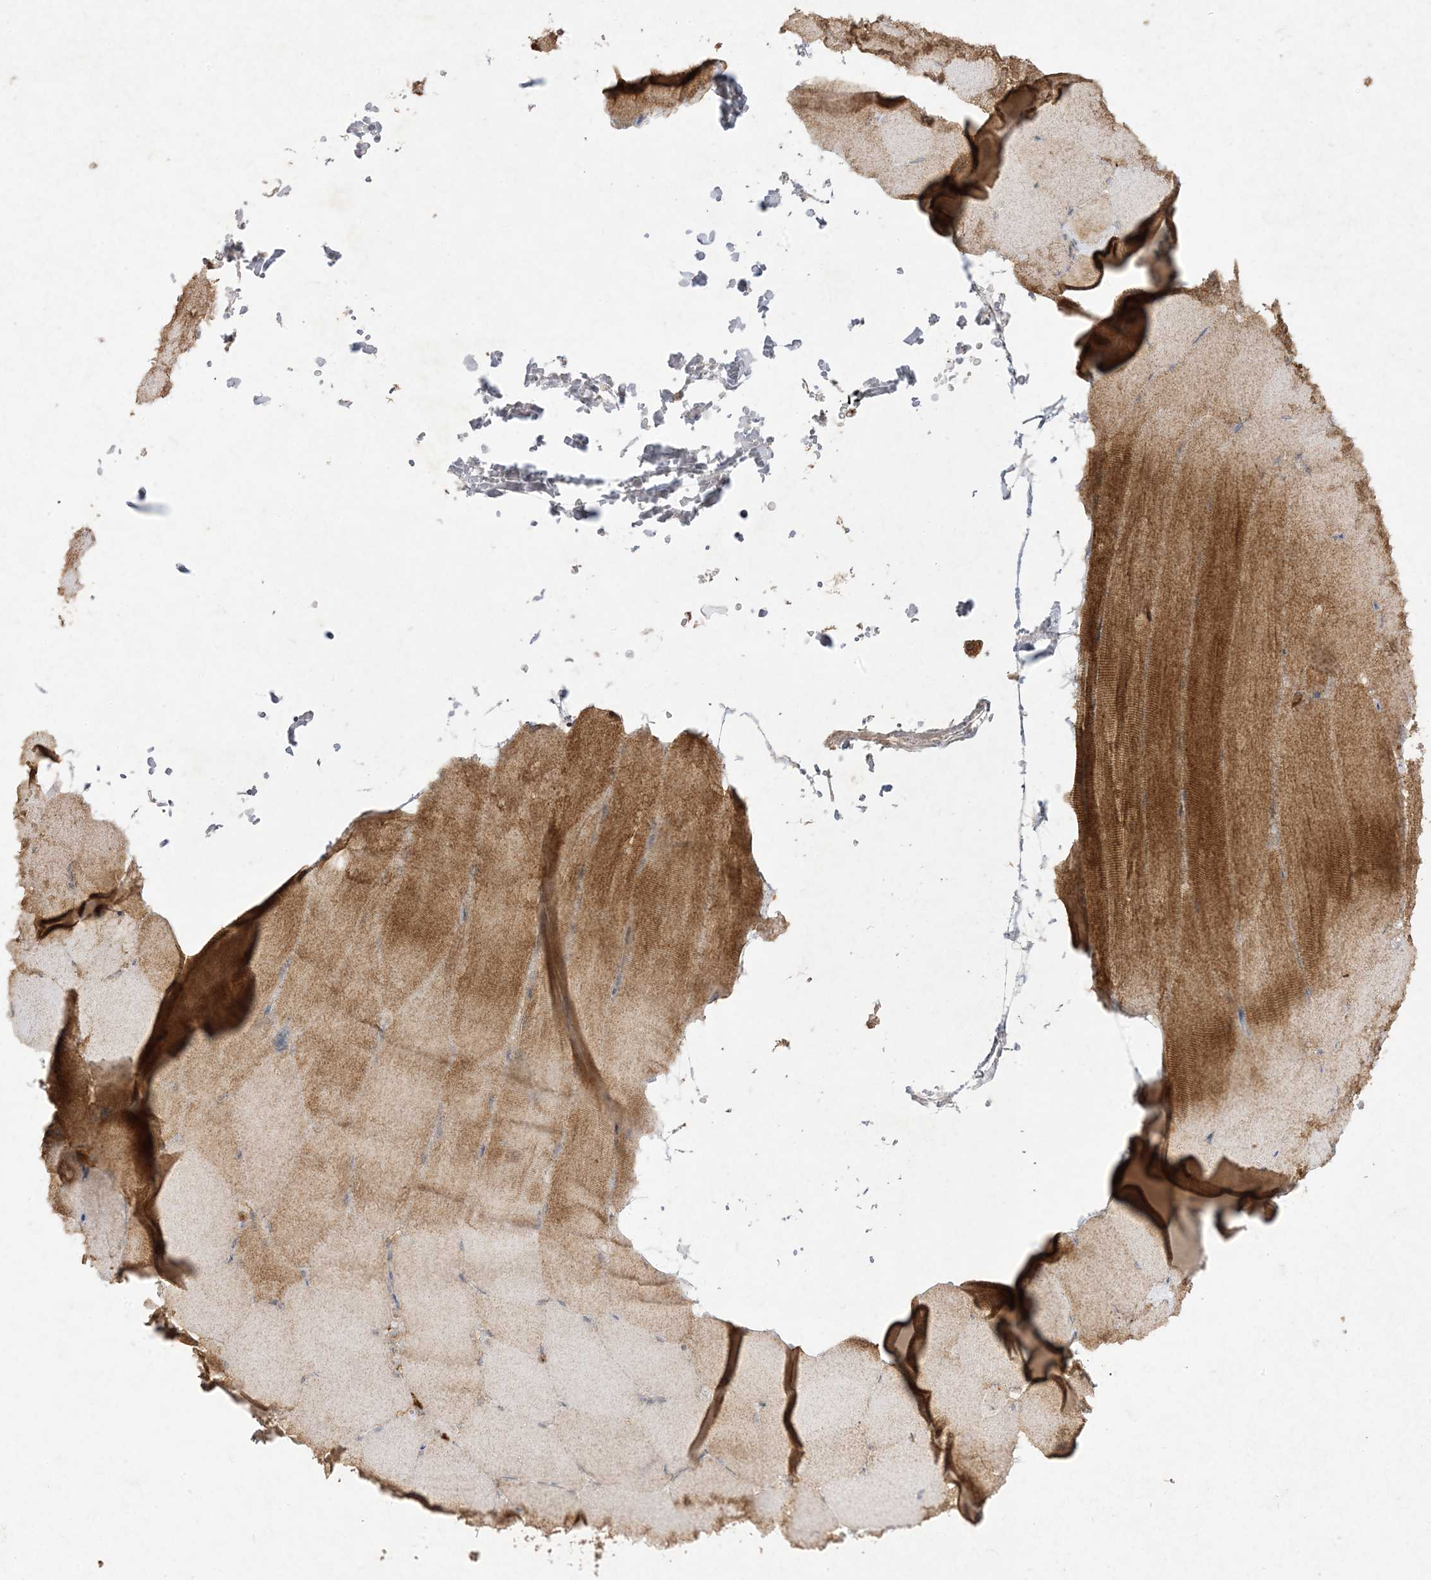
{"staining": {"intensity": "moderate", "quantity": "25%-75%", "location": "cytoplasmic/membranous"}, "tissue": "skeletal muscle", "cell_type": "Myocytes", "image_type": "normal", "snomed": [{"axis": "morphology", "description": "Normal tissue, NOS"}, {"axis": "topography", "description": "Skeletal muscle"}, {"axis": "topography", "description": "Parathyroid gland"}], "caption": "Immunohistochemical staining of benign skeletal muscle shows 25%-75% levels of moderate cytoplasmic/membranous protein staining in about 25%-75% of myocytes. (Stains: DAB in brown, nuclei in blue, Microscopy: brightfield microscopy at high magnification).", "gene": "UBE2C", "patient": {"sex": "female", "age": 37}}